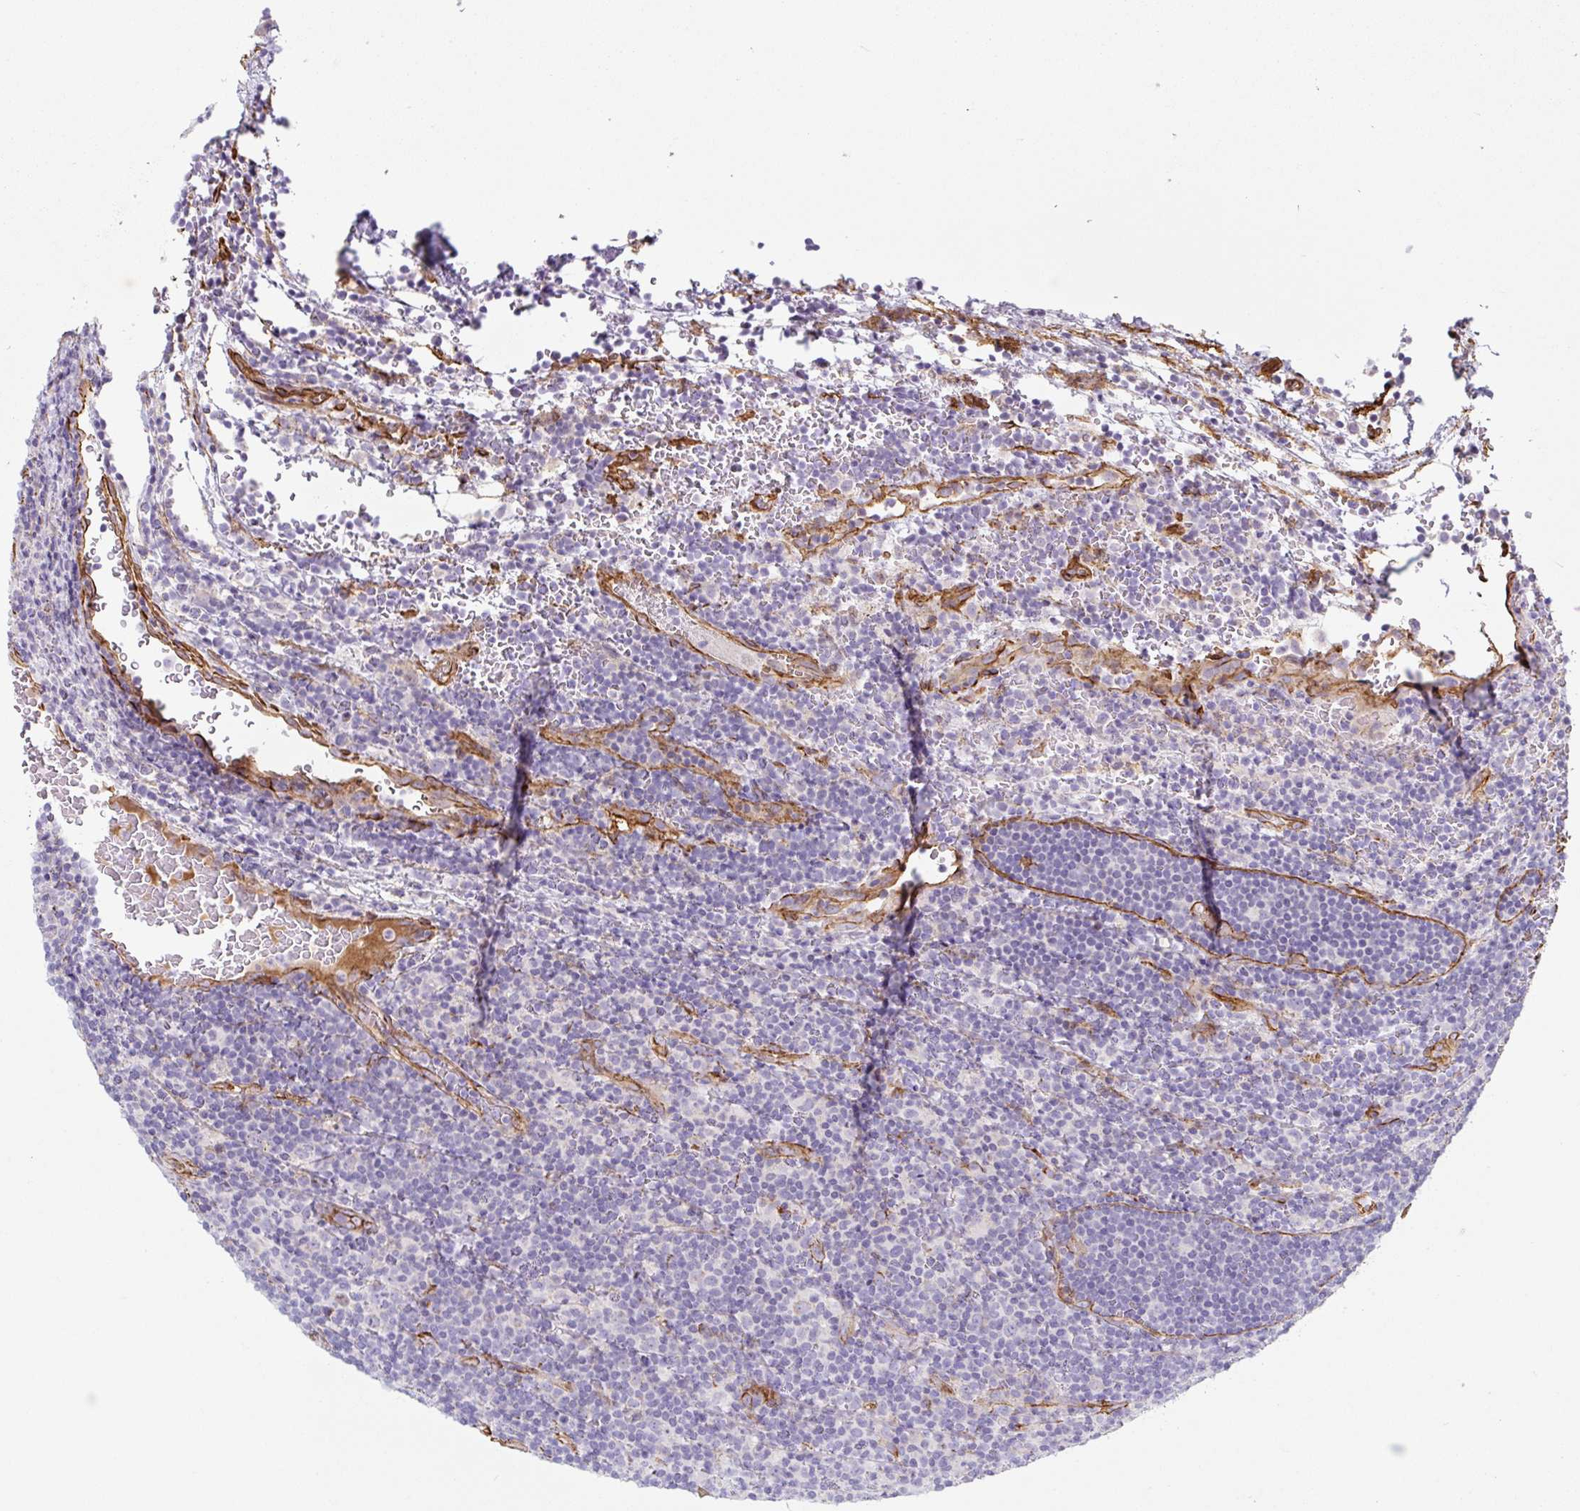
{"staining": {"intensity": "negative", "quantity": "none", "location": "none"}, "tissue": "lymphoma", "cell_type": "Tumor cells", "image_type": "cancer", "snomed": [{"axis": "morphology", "description": "Hodgkin's disease, NOS"}, {"axis": "topography", "description": "Lymph node"}], "caption": "This photomicrograph is of lymphoma stained with immunohistochemistry (IHC) to label a protein in brown with the nuclei are counter-stained blue. There is no positivity in tumor cells.", "gene": "ANKUB1", "patient": {"sex": "female", "age": 57}}